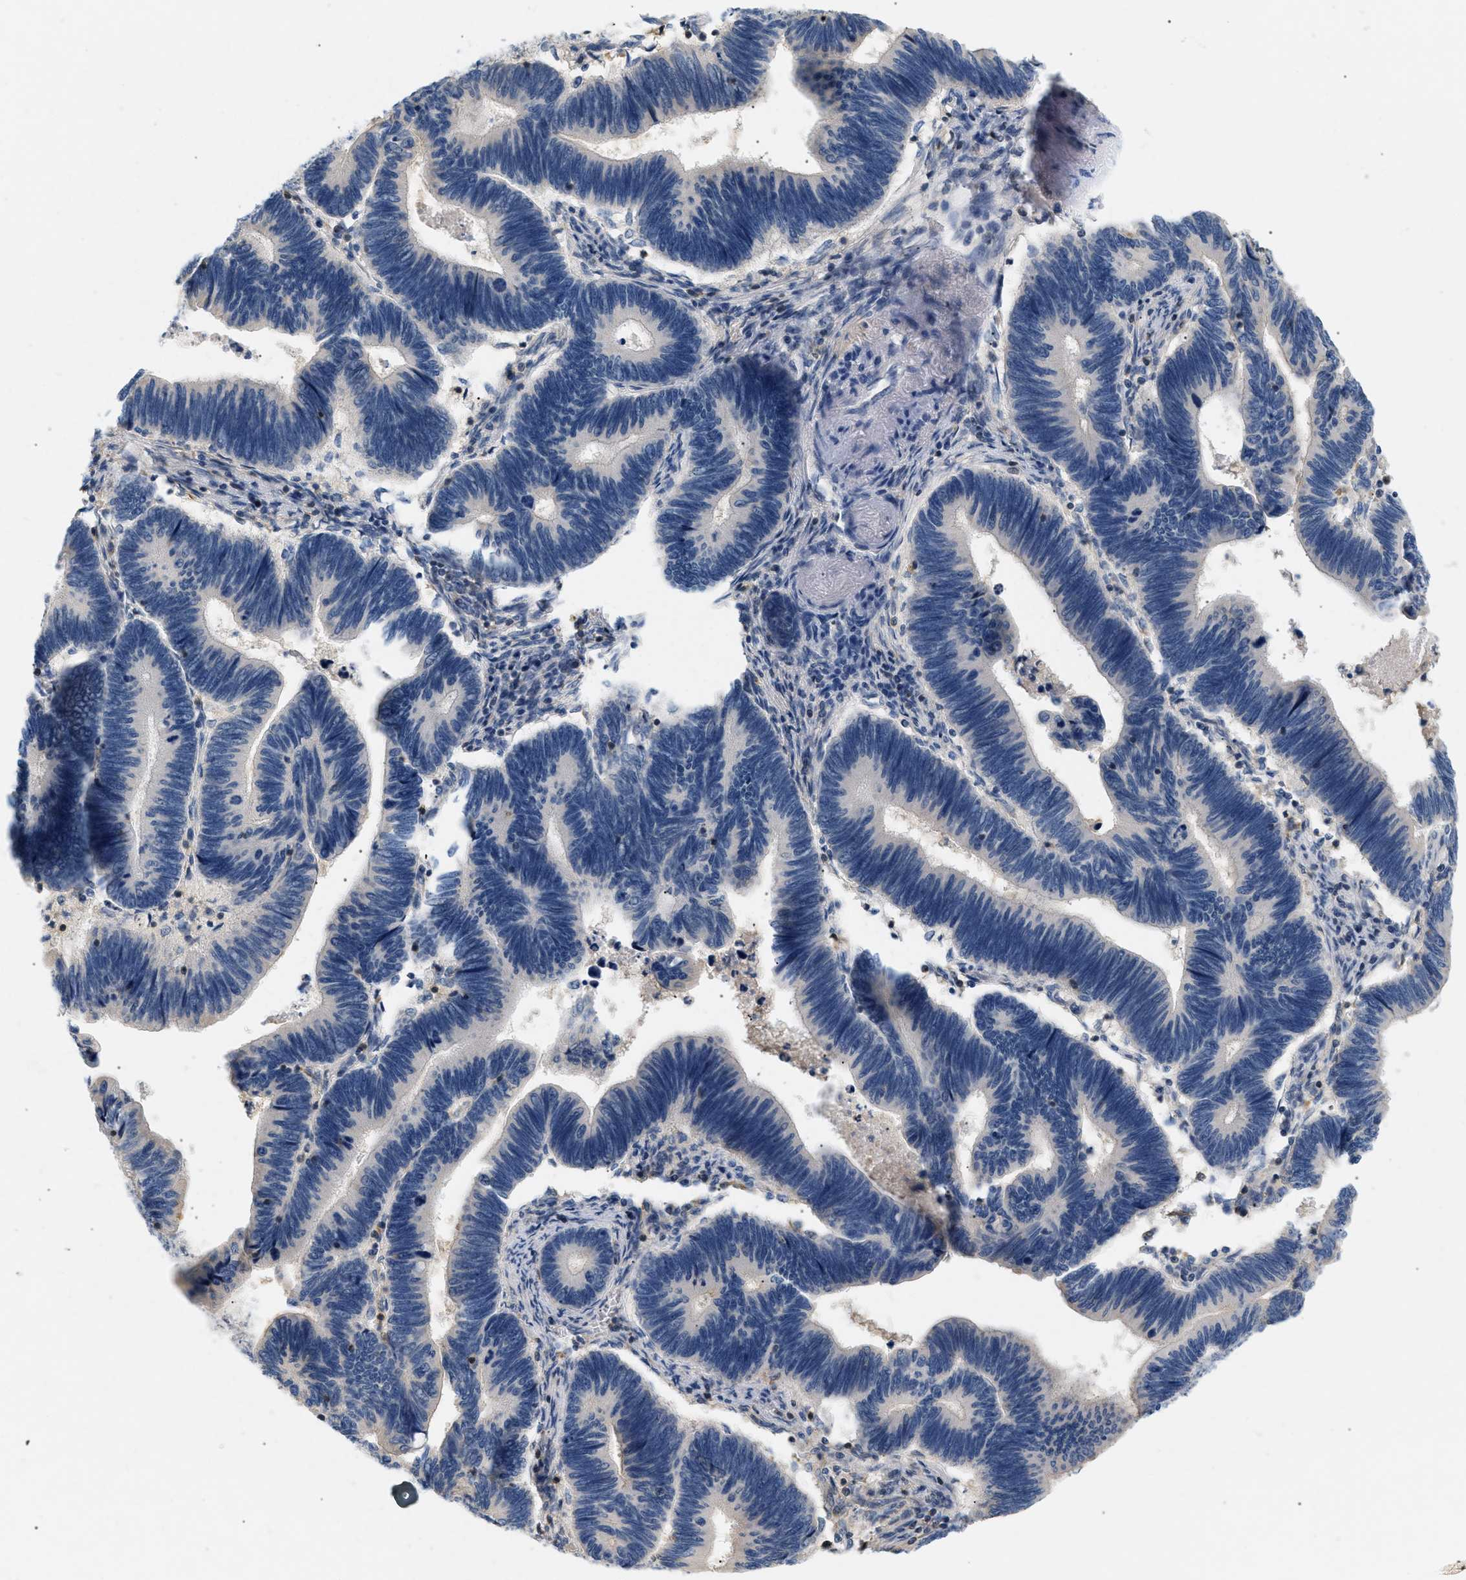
{"staining": {"intensity": "negative", "quantity": "none", "location": "none"}, "tissue": "pancreatic cancer", "cell_type": "Tumor cells", "image_type": "cancer", "snomed": [{"axis": "morphology", "description": "Adenocarcinoma, NOS"}, {"axis": "topography", "description": "Pancreas"}], "caption": "Pancreatic adenocarcinoma stained for a protein using IHC reveals no expression tumor cells.", "gene": "FARS2", "patient": {"sex": "female", "age": 70}}